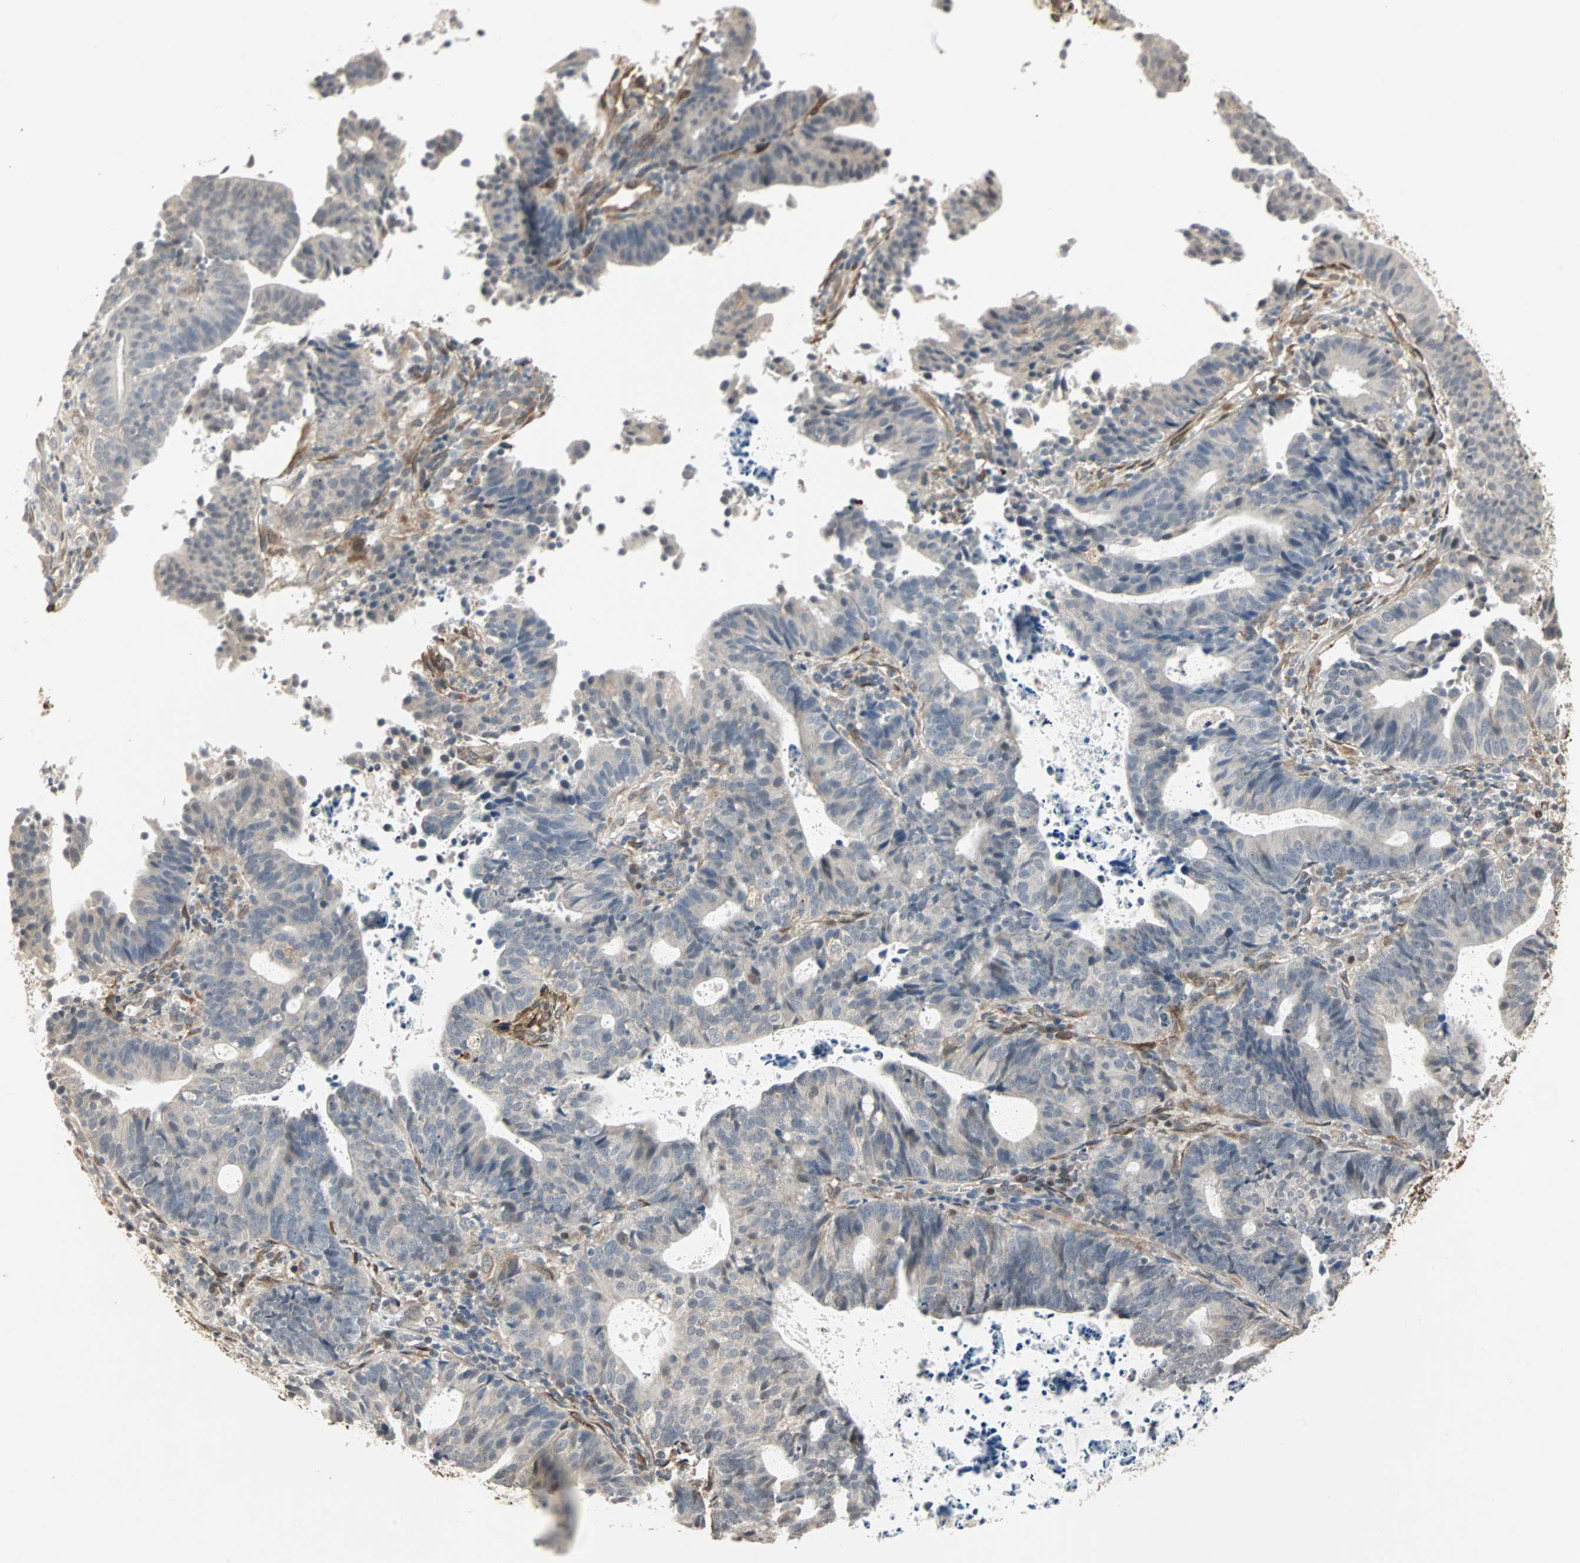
{"staining": {"intensity": "weak", "quantity": "<25%", "location": "cytoplasmic/membranous,nuclear"}, "tissue": "endometrial cancer", "cell_type": "Tumor cells", "image_type": "cancer", "snomed": [{"axis": "morphology", "description": "Adenocarcinoma, NOS"}, {"axis": "topography", "description": "Uterus"}], "caption": "Human endometrial adenocarcinoma stained for a protein using immunohistochemistry demonstrates no positivity in tumor cells.", "gene": "TRPV4", "patient": {"sex": "female", "age": 83}}